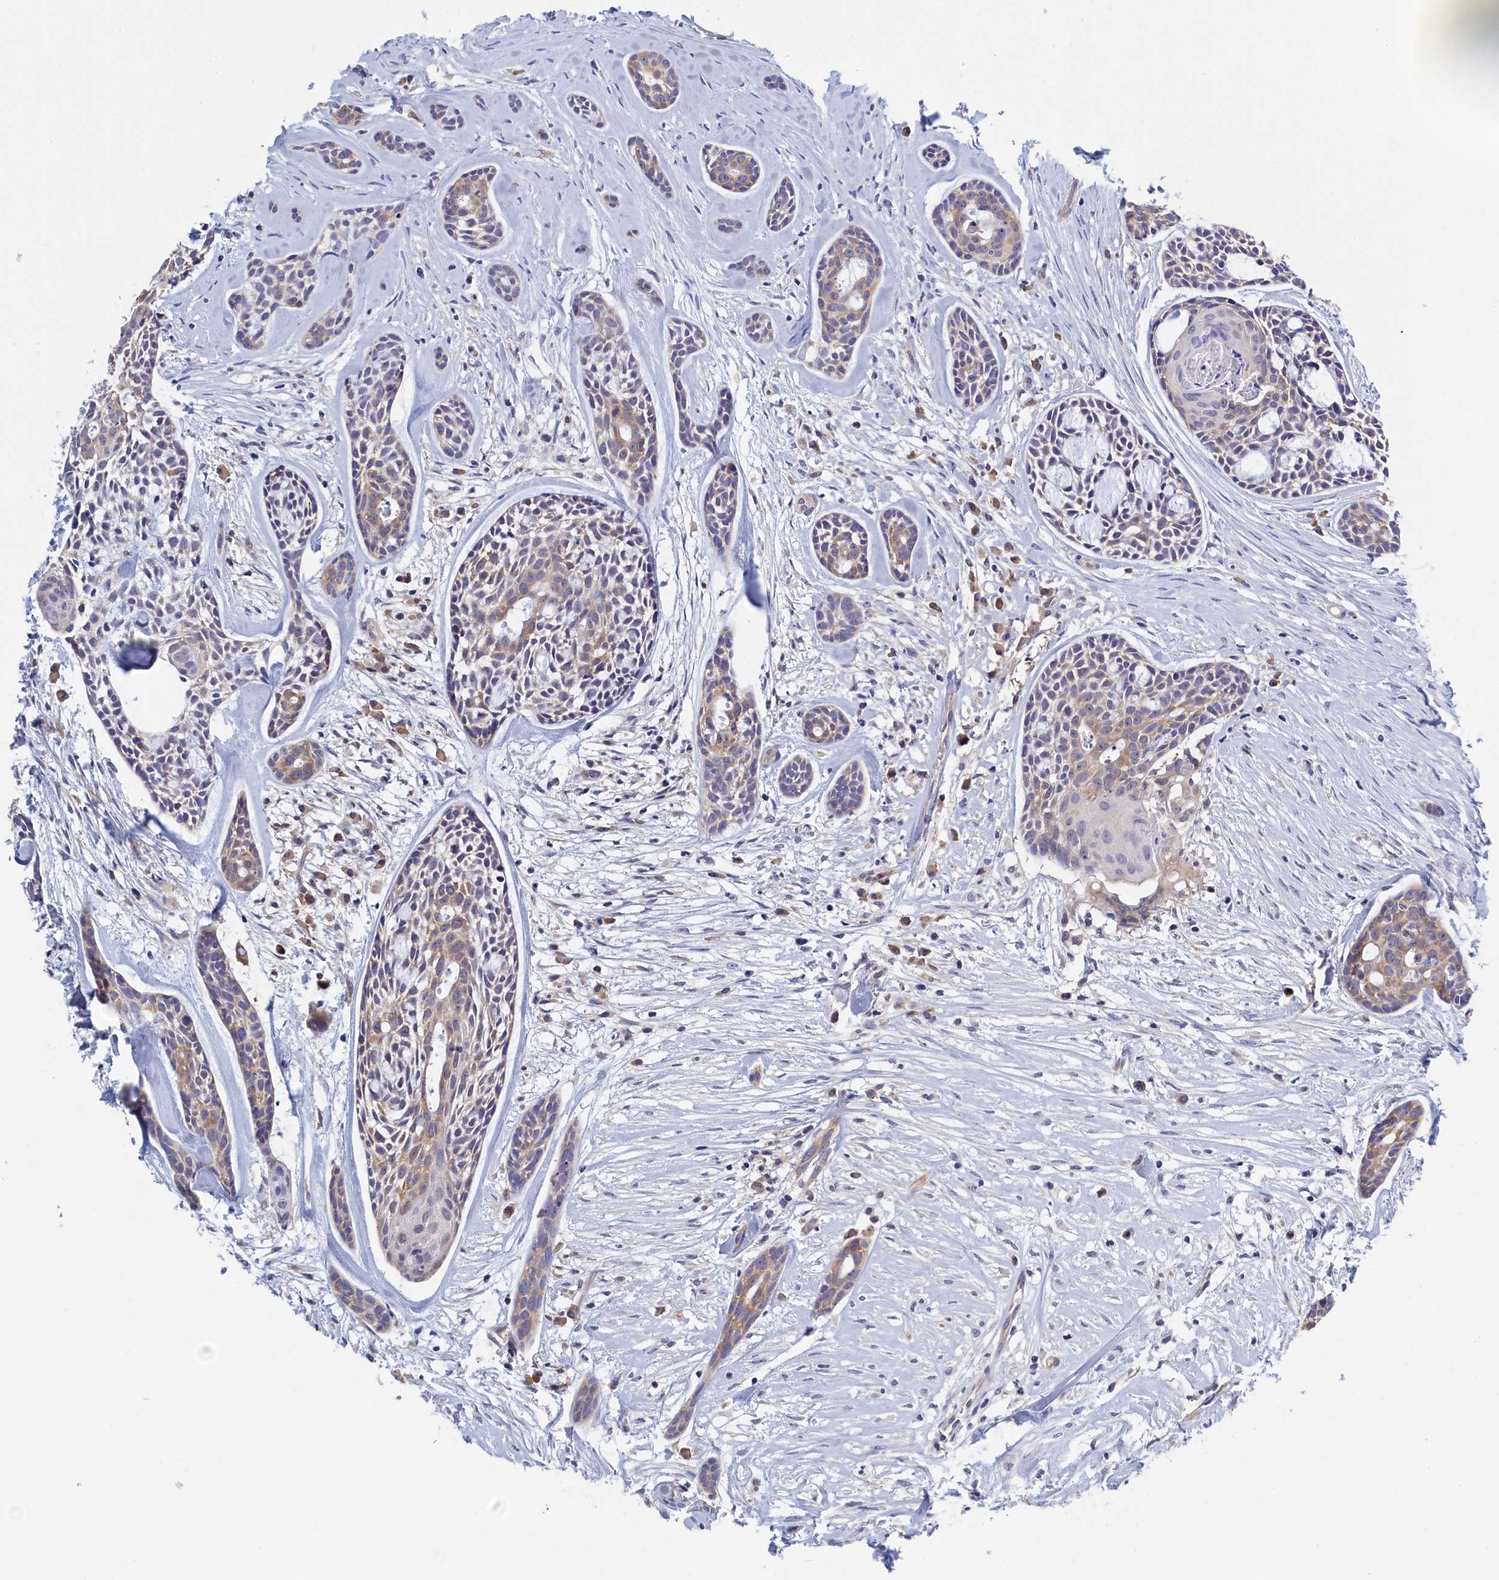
{"staining": {"intensity": "weak", "quantity": "<25%", "location": "cytoplasmic/membranous"}, "tissue": "head and neck cancer", "cell_type": "Tumor cells", "image_type": "cancer", "snomed": [{"axis": "morphology", "description": "Adenocarcinoma, NOS"}, {"axis": "topography", "description": "Subcutis"}, {"axis": "topography", "description": "Head-Neck"}], "caption": "DAB immunohistochemical staining of head and neck cancer reveals no significant positivity in tumor cells.", "gene": "PGP", "patient": {"sex": "female", "age": 73}}